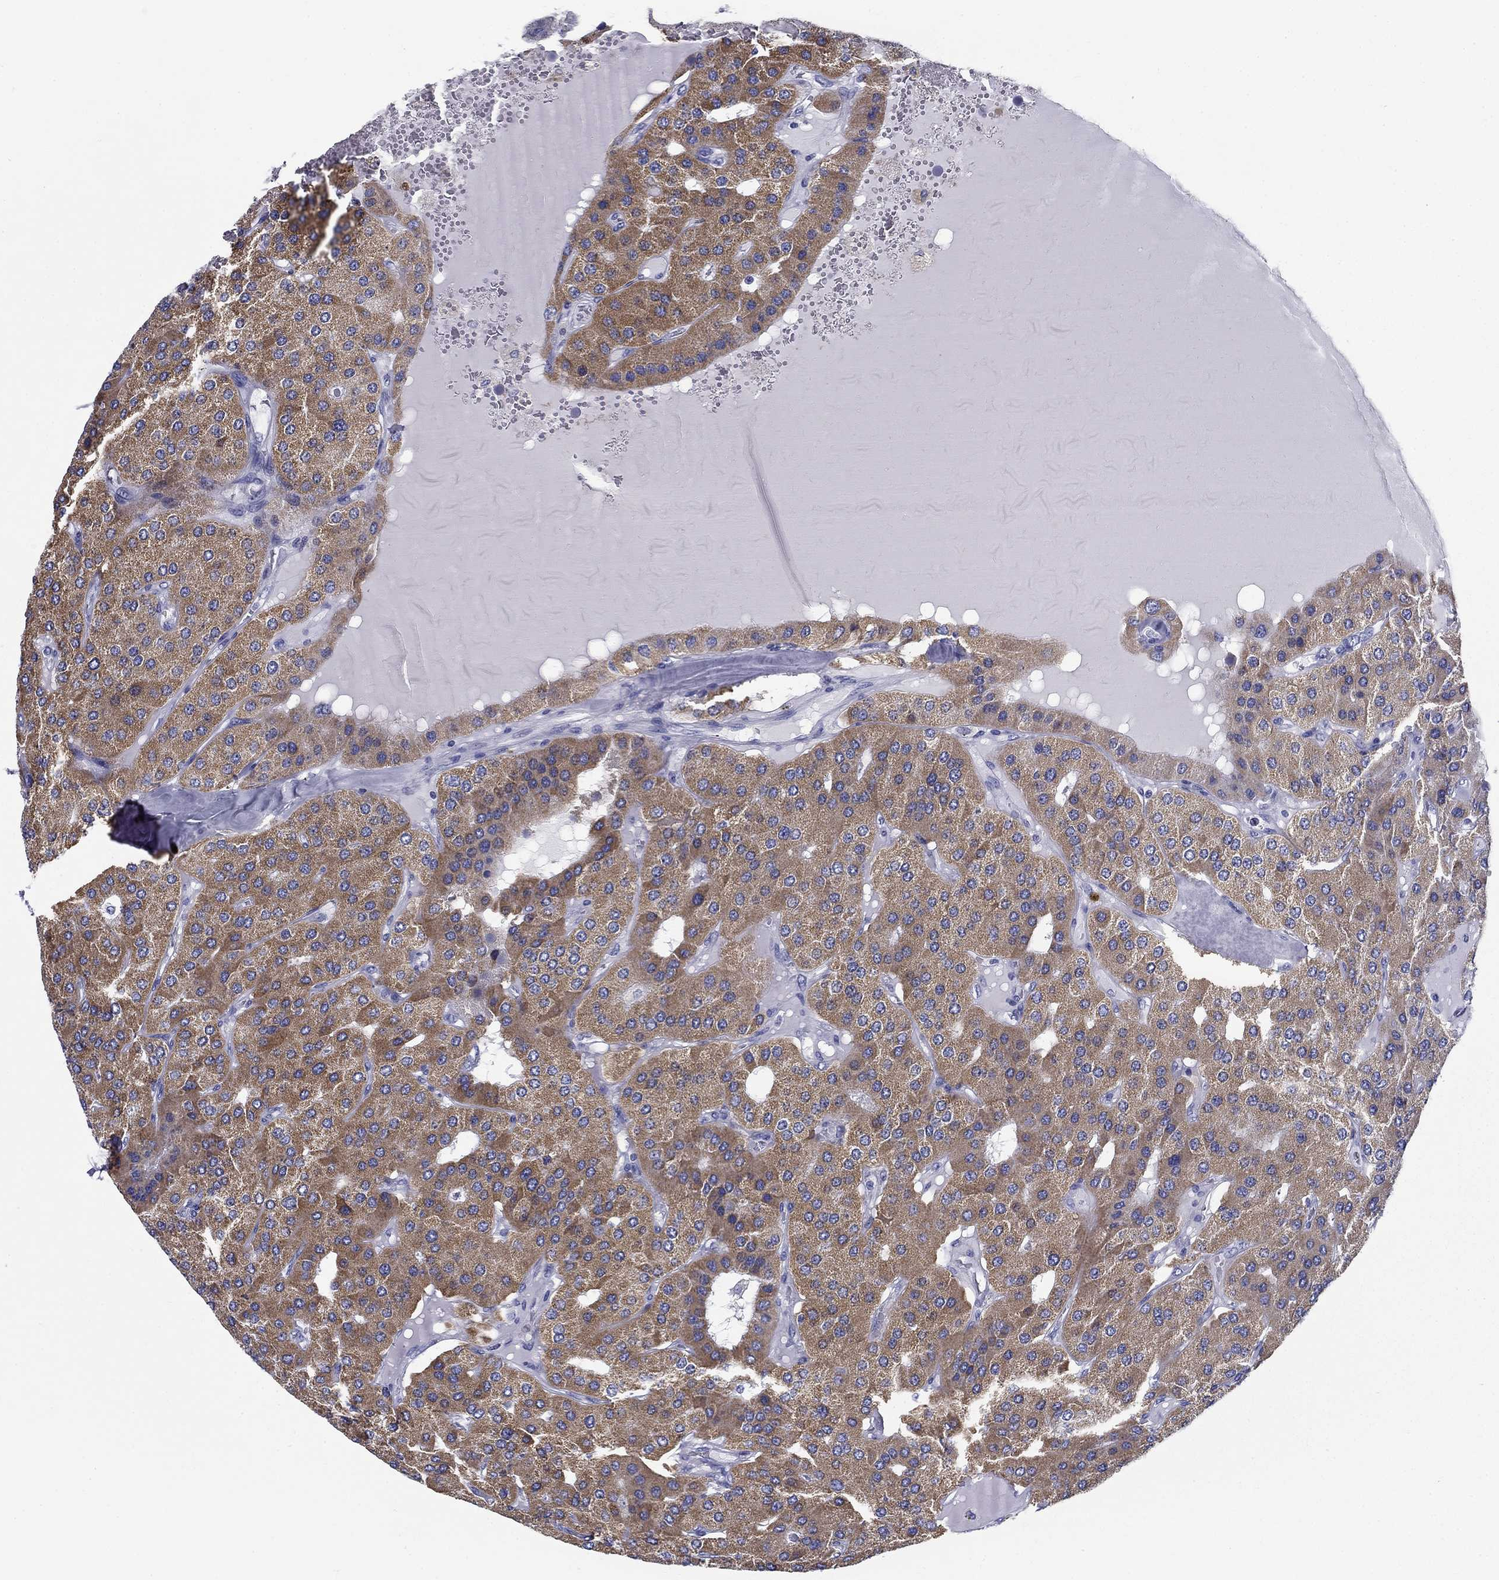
{"staining": {"intensity": "moderate", "quantity": ">75%", "location": "cytoplasmic/membranous"}, "tissue": "parathyroid gland", "cell_type": "Glandular cells", "image_type": "normal", "snomed": [{"axis": "morphology", "description": "Normal tissue, NOS"}, {"axis": "morphology", "description": "Adenoma, NOS"}, {"axis": "topography", "description": "Parathyroid gland"}], "caption": "Moderate cytoplasmic/membranous staining is present in approximately >75% of glandular cells in normal parathyroid gland. Using DAB (brown) and hematoxylin (blue) stains, captured at high magnification using brightfield microscopy.", "gene": "UPB1", "patient": {"sex": "female", "age": 86}}